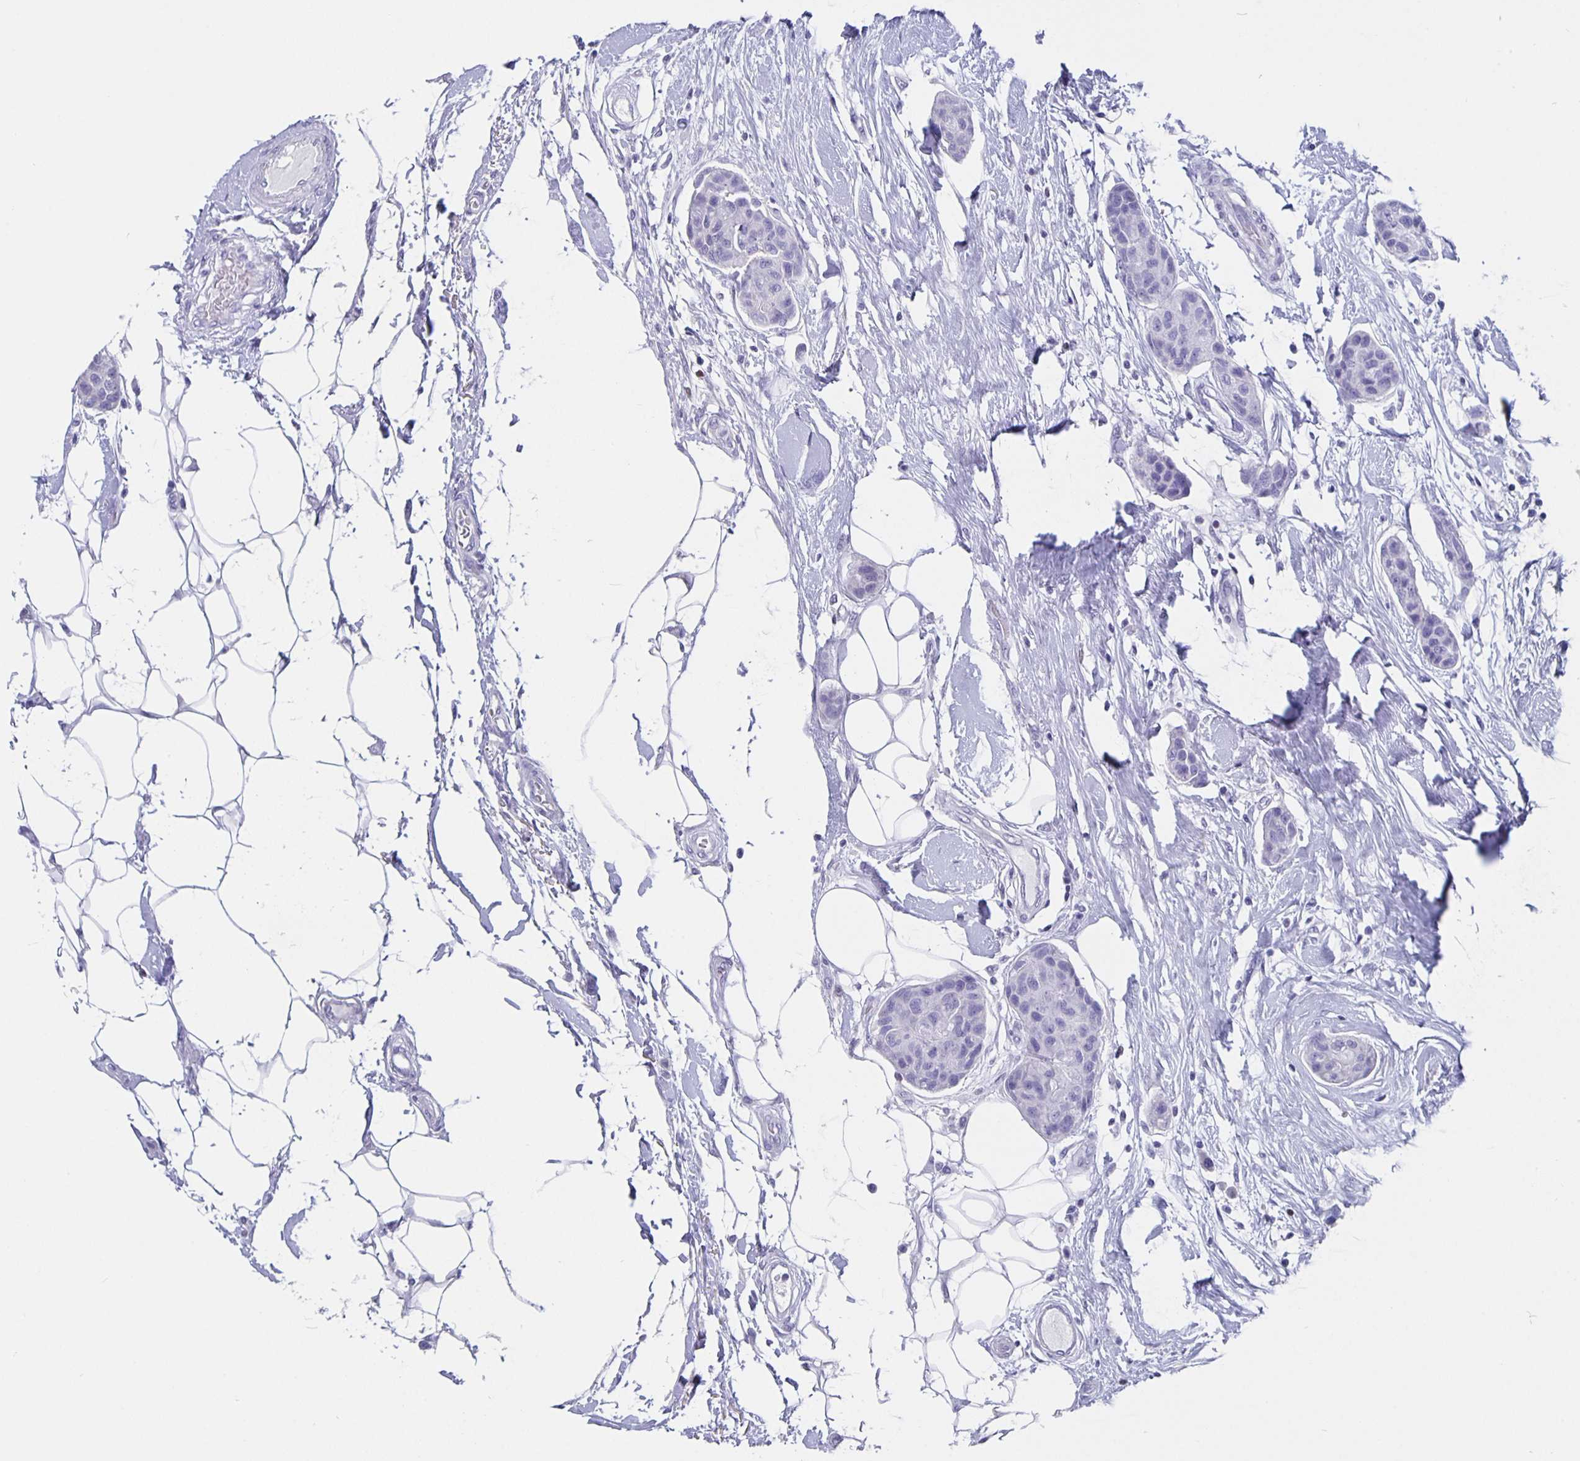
{"staining": {"intensity": "negative", "quantity": "none", "location": "none"}, "tissue": "breast cancer", "cell_type": "Tumor cells", "image_type": "cancer", "snomed": [{"axis": "morphology", "description": "Duct carcinoma"}, {"axis": "topography", "description": "Breast"}, {"axis": "topography", "description": "Lymph node"}], "caption": "This histopathology image is of breast cancer (intraductal carcinoma) stained with immunohistochemistry to label a protein in brown with the nuclei are counter-stained blue. There is no positivity in tumor cells.", "gene": "SATB2", "patient": {"sex": "female", "age": 80}}